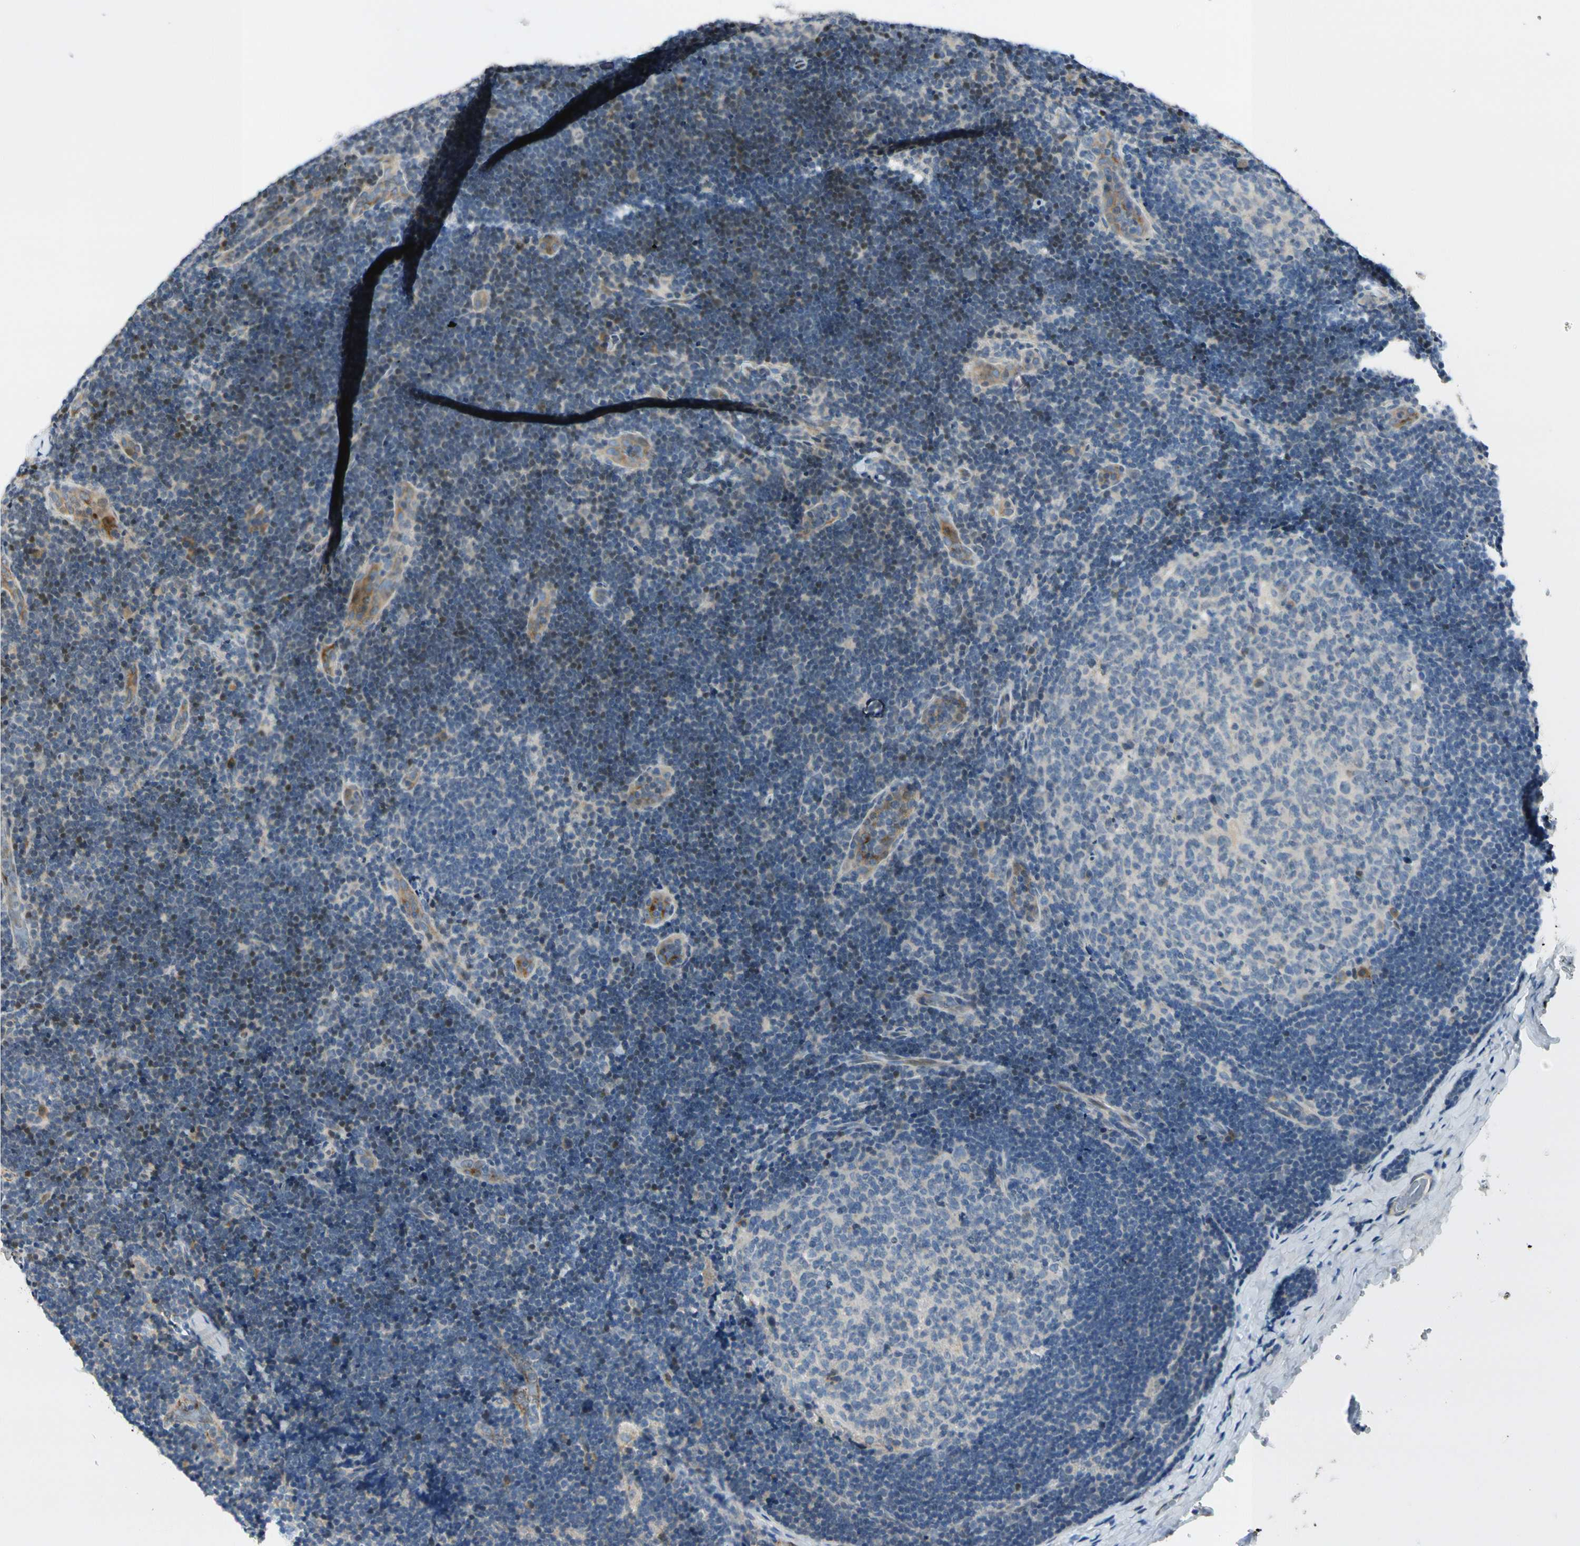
{"staining": {"intensity": "weak", "quantity": "<25%", "location": "nuclear"}, "tissue": "lymph node", "cell_type": "Germinal center cells", "image_type": "normal", "snomed": [{"axis": "morphology", "description": "Normal tissue, NOS"}, {"axis": "topography", "description": "Lymph node"}], "caption": "A histopathology image of lymph node stained for a protein demonstrates no brown staining in germinal center cells.", "gene": "NPDC1", "patient": {"sex": "female", "age": 14}}